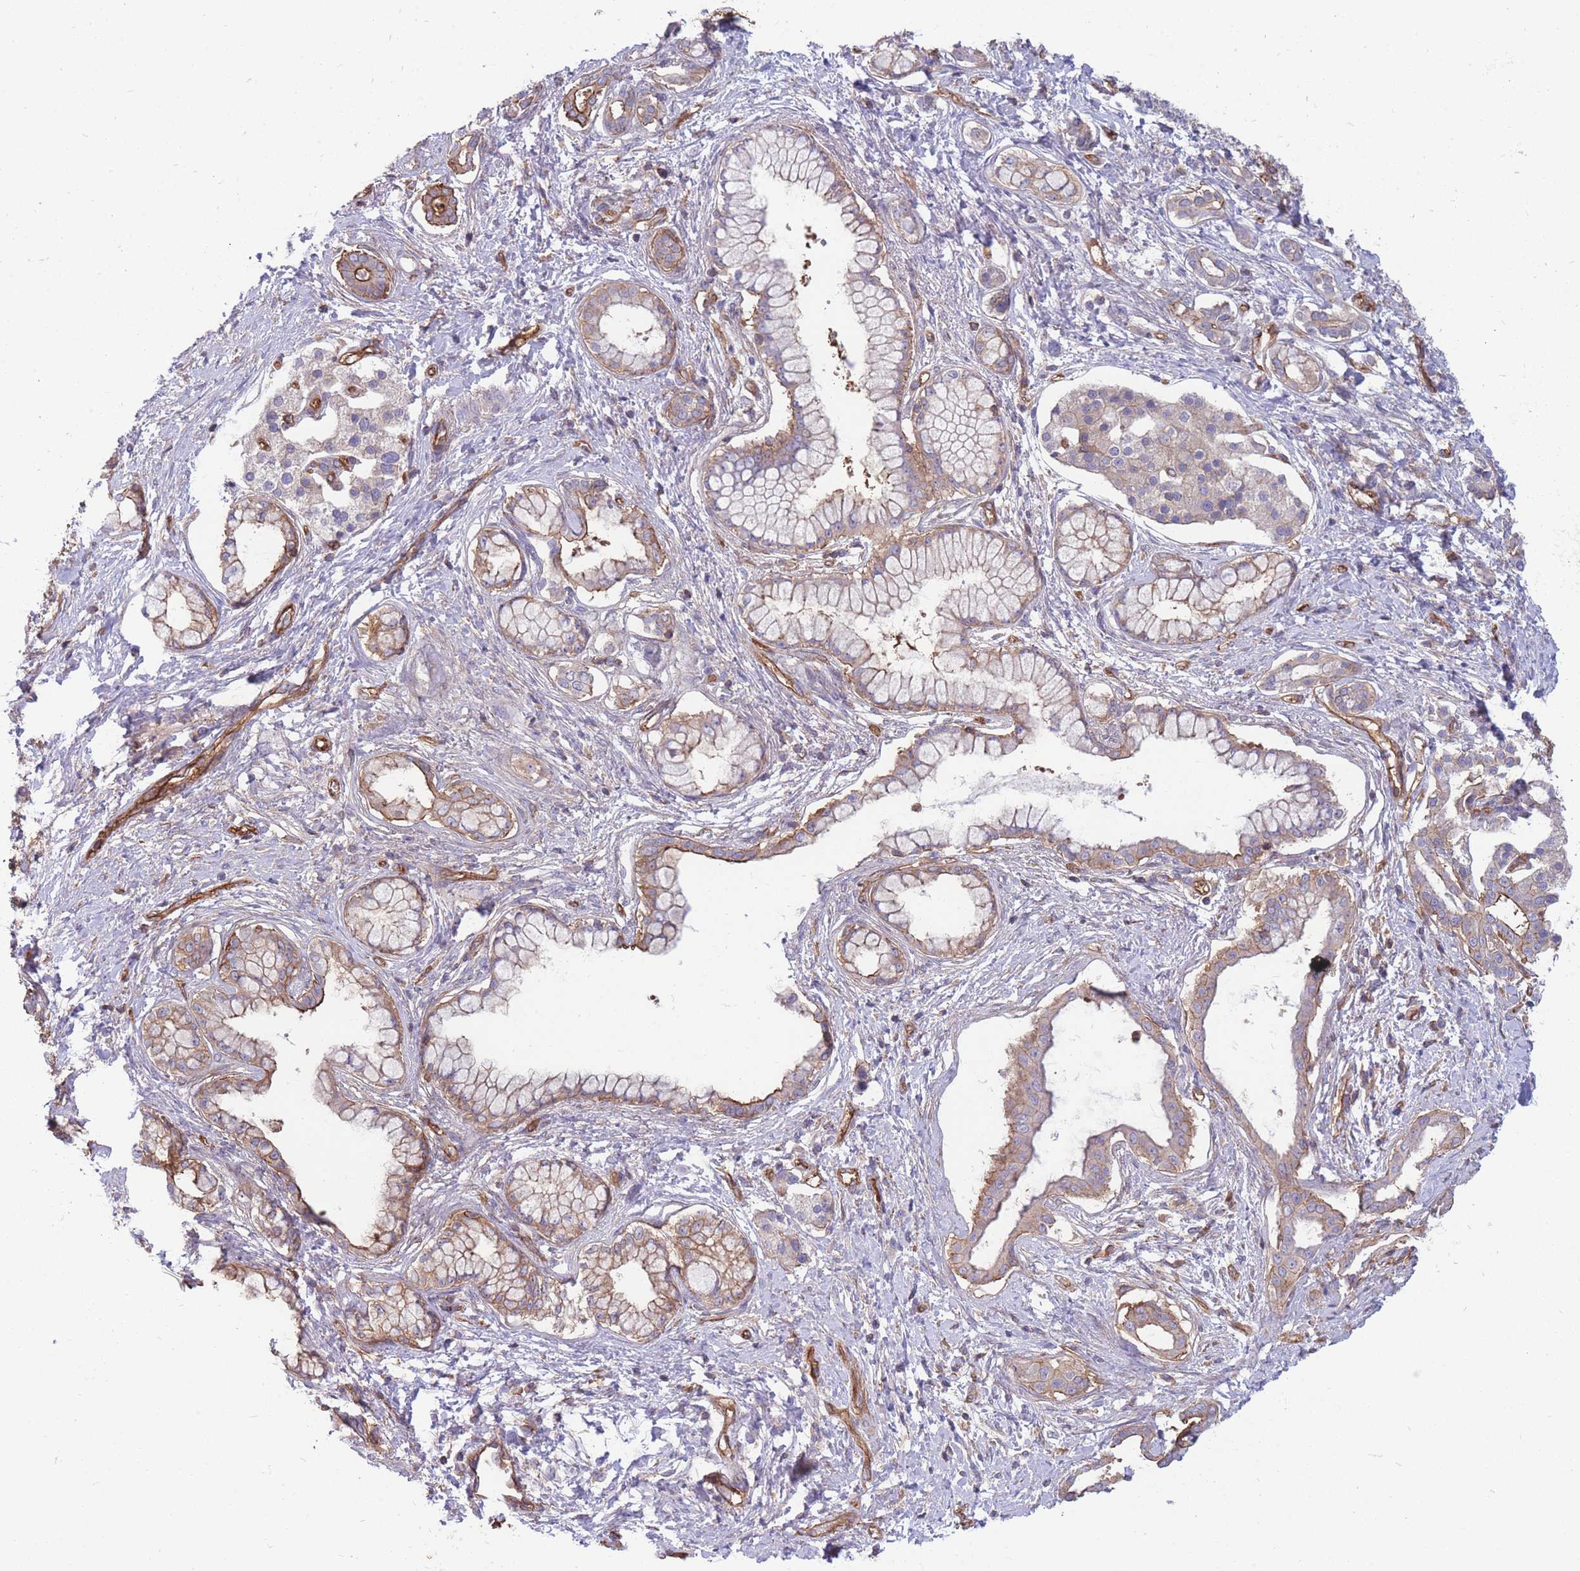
{"staining": {"intensity": "moderate", "quantity": "<25%", "location": "cytoplasmic/membranous"}, "tissue": "pancreatic cancer", "cell_type": "Tumor cells", "image_type": "cancer", "snomed": [{"axis": "morphology", "description": "Adenocarcinoma, NOS"}, {"axis": "topography", "description": "Pancreas"}], "caption": "Immunohistochemical staining of human pancreatic adenocarcinoma reveals low levels of moderate cytoplasmic/membranous staining in about <25% of tumor cells.", "gene": "GGA1", "patient": {"sex": "male", "age": 70}}